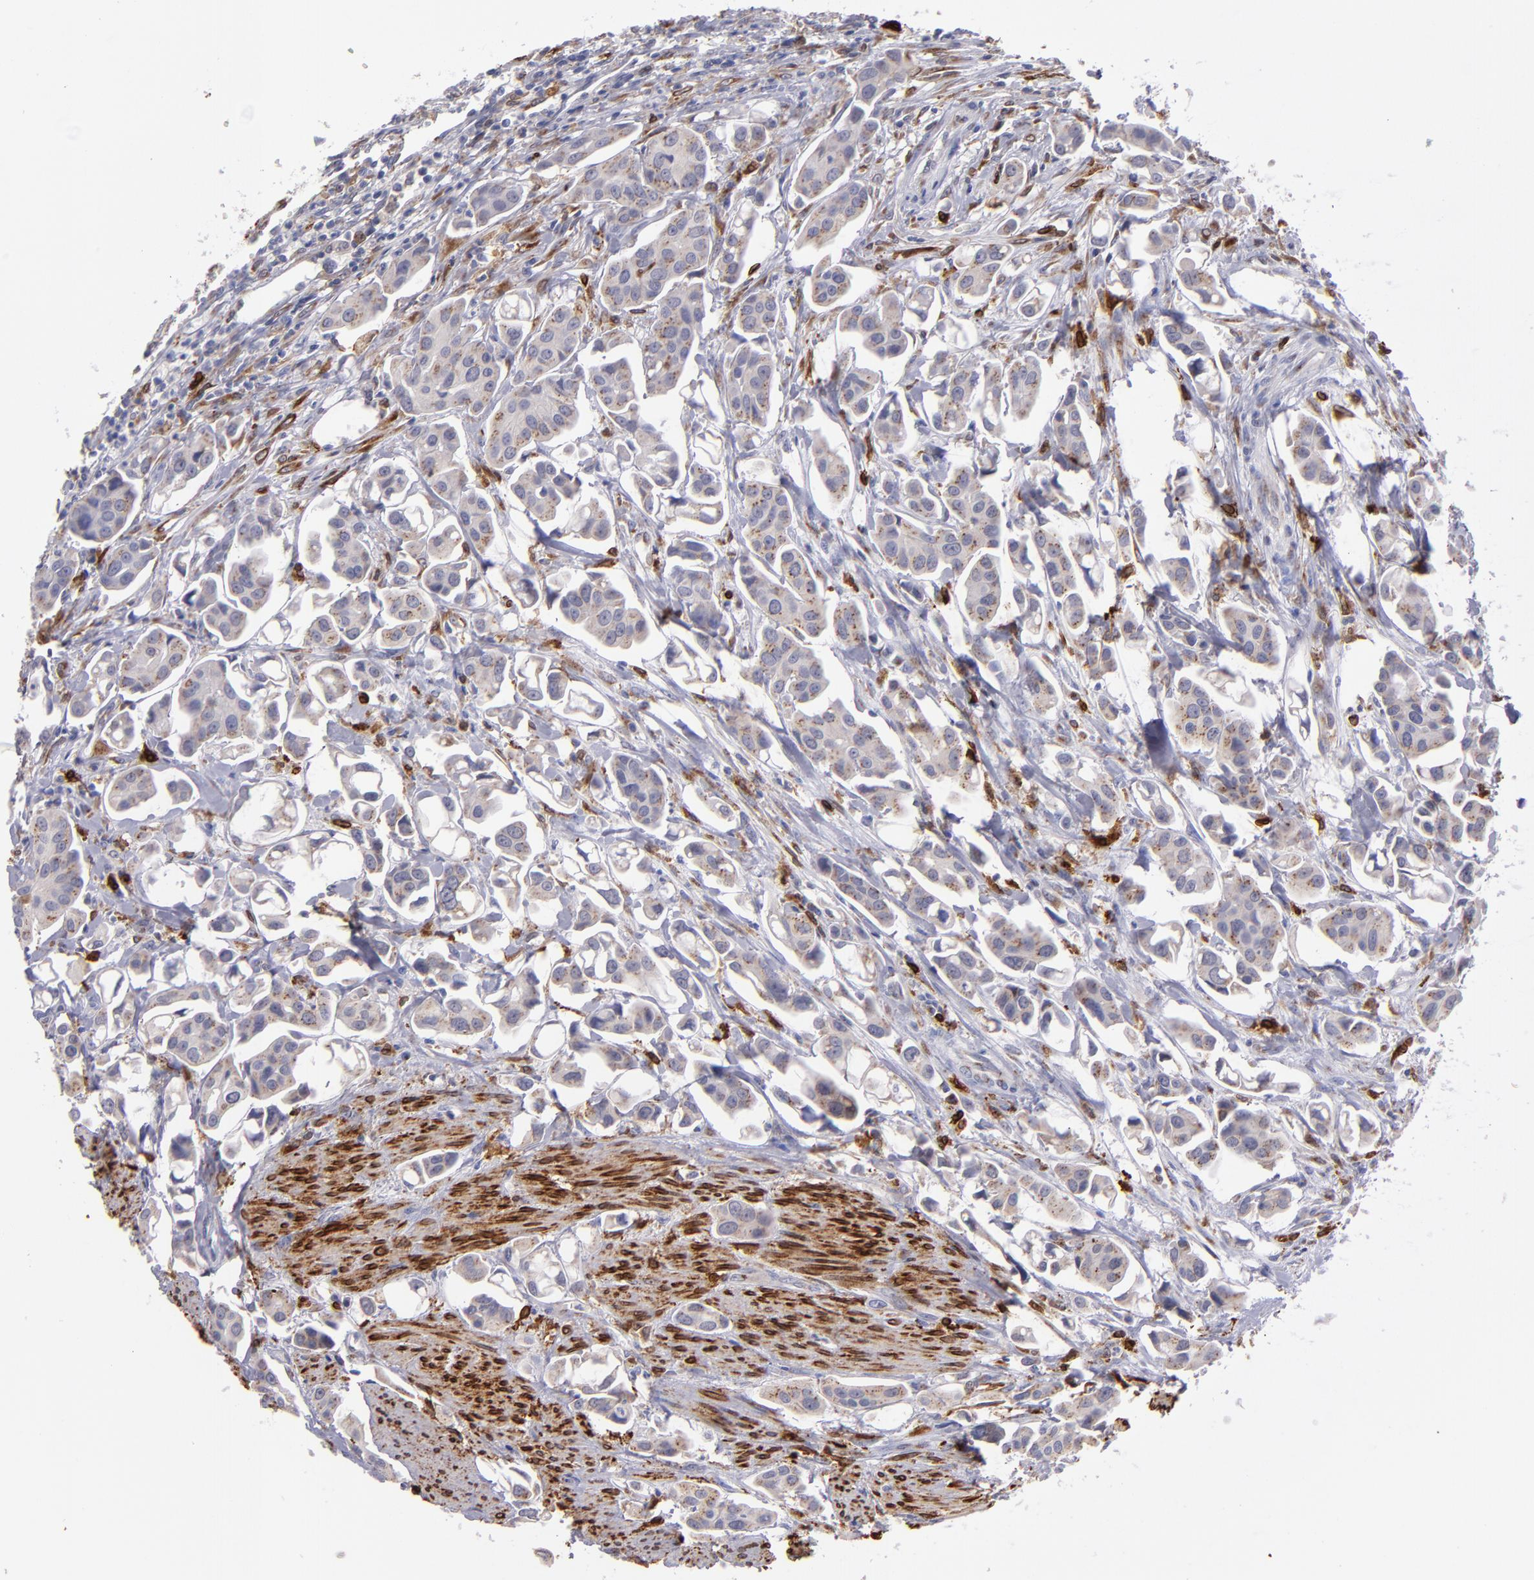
{"staining": {"intensity": "weak", "quantity": ">75%", "location": "cytoplasmic/membranous"}, "tissue": "urothelial cancer", "cell_type": "Tumor cells", "image_type": "cancer", "snomed": [{"axis": "morphology", "description": "Urothelial carcinoma, High grade"}, {"axis": "topography", "description": "Urinary bladder"}], "caption": "High-magnification brightfield microscopy of urothelial cancer stained with DAB (brown) and counterstained with hematoxylin (blue). tumor cells exhibit weak cytoplasmic/membranous expression is seen in approximately>75% of cells.", "gene": "PTGS1", "patient": {"sex": "male", "age": 66}}